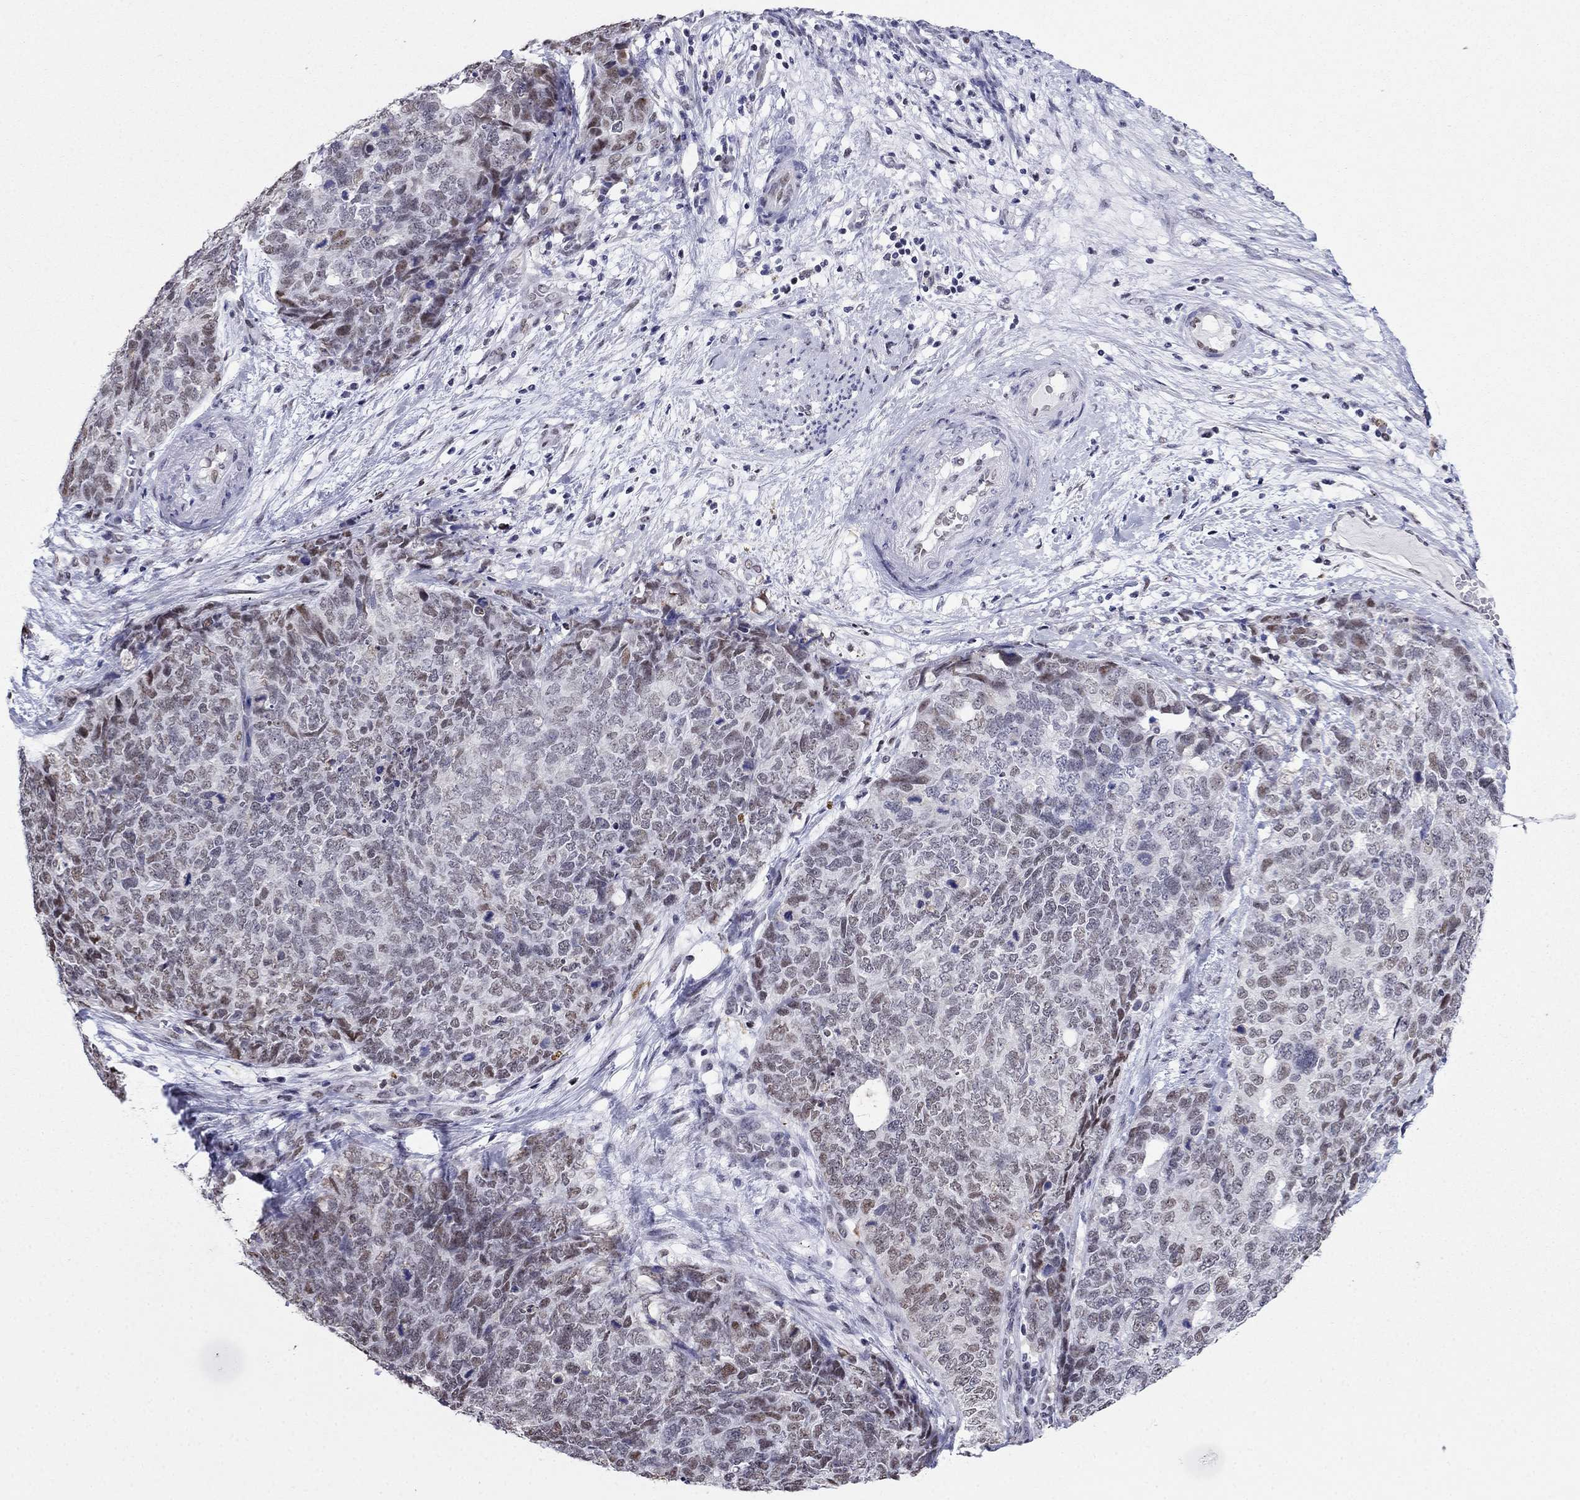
{"staining": {"intensity": "weak", "quantity": "<25%", "location": "nuclear"}, "tissue": "cervical cancer", "cell_type": "Tumor cells", "image_type": "cancer", "snomed": [{"axis": "morphology", "description": "Squamous cell carcinoma, NOS"}, {"axis": "topography", "description": "Cervix"}], "caption": "Tumor cells are negative for brown protein staining in squamous cell carcinoma (cervical). (Stains: DAB (3,3'-diaminobenzidine) immunohistochemistry (IHC) with hematoxylin counter stain, Microscopy: brightfield microscopy at high magnification).", "gene": "PPM1G", "patient": {"sex": "female", "age": 63}}